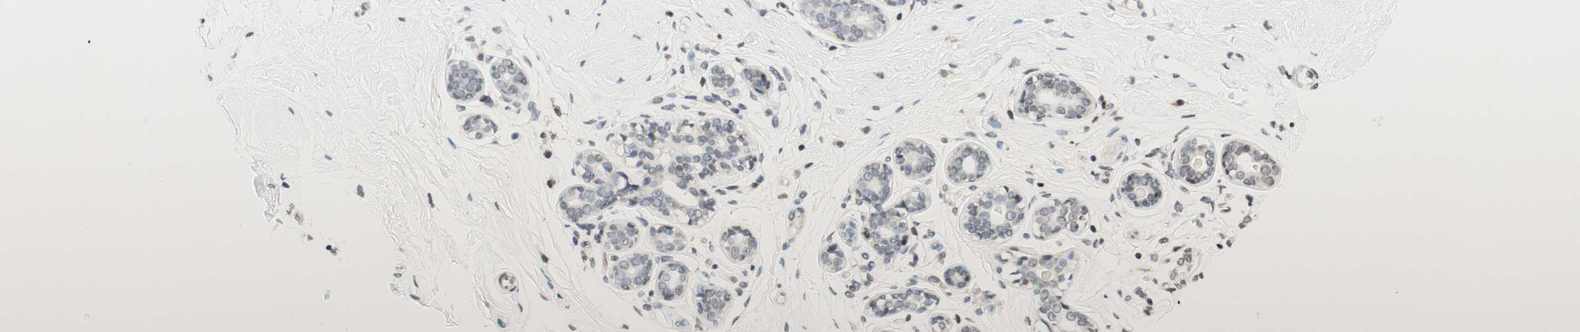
{"staining": {"intensity": "negative", "quantity": "none", "location": "none"}, "tissue": "breast", "cell_type": "Glandular cells", "image_type": "normal", "snomed": [{"axis": "morphology", "description": "Normal tissue, NOS"}, {"axis": "topography", "description": "Breast"}], "caption": "Immunohistochemistry of normal human breast shows no staining in glandular cells.", "gene": "WIPF1", "patient": {"sex": "female", "age": 23}}